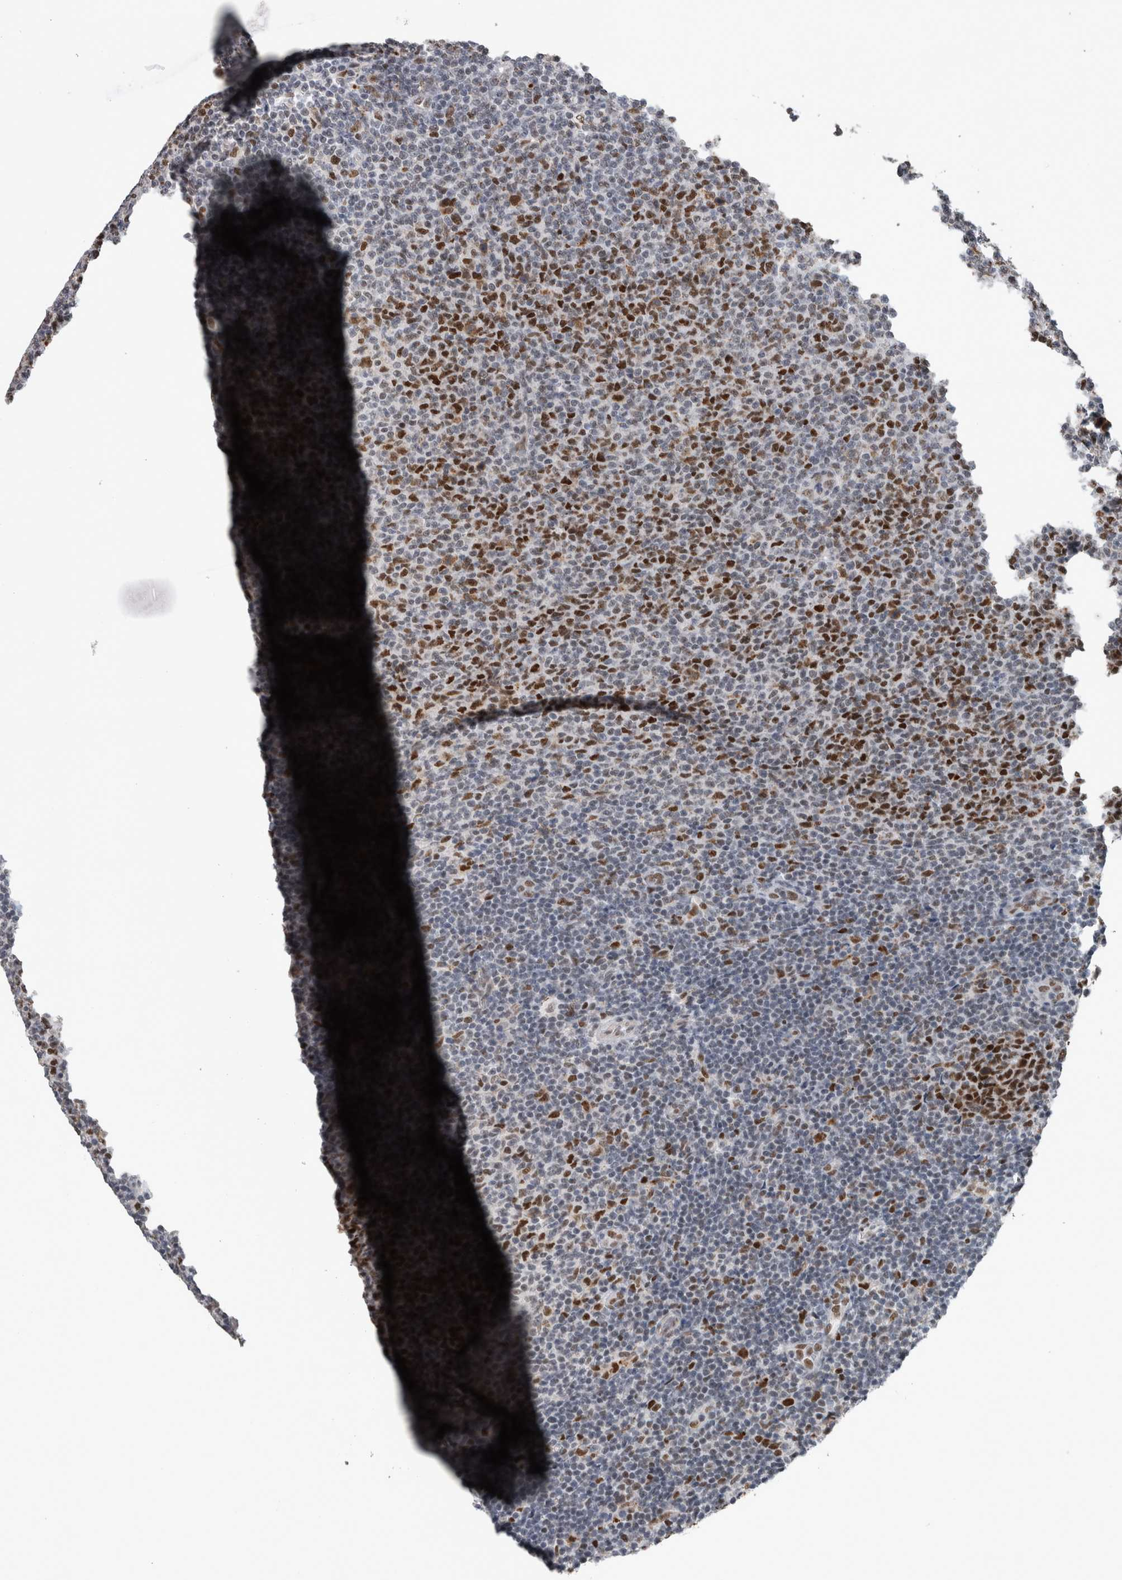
{"staining": {"intensity": "moderate", "quantity": "<25%", "location": "nuclear"}, "tissue": "lymphoma", "cell_type": "Tumor cells", "image_type": "cancer", "snomed": [{"axis": "morphology", "description": "Malignant lymphoma, non-Hodgkin's type, Low grade"}, {"axis": "topography", "description": "Lymph node"}], "caption": "High-power microscopy captured an immunohistochemistry histopathology image of lymphoma, revealing moderate nuclear positivity in approximately <25% of tumor cells.", "gene": "POLD2", "patient": {"sex": "male", "age": 66}}